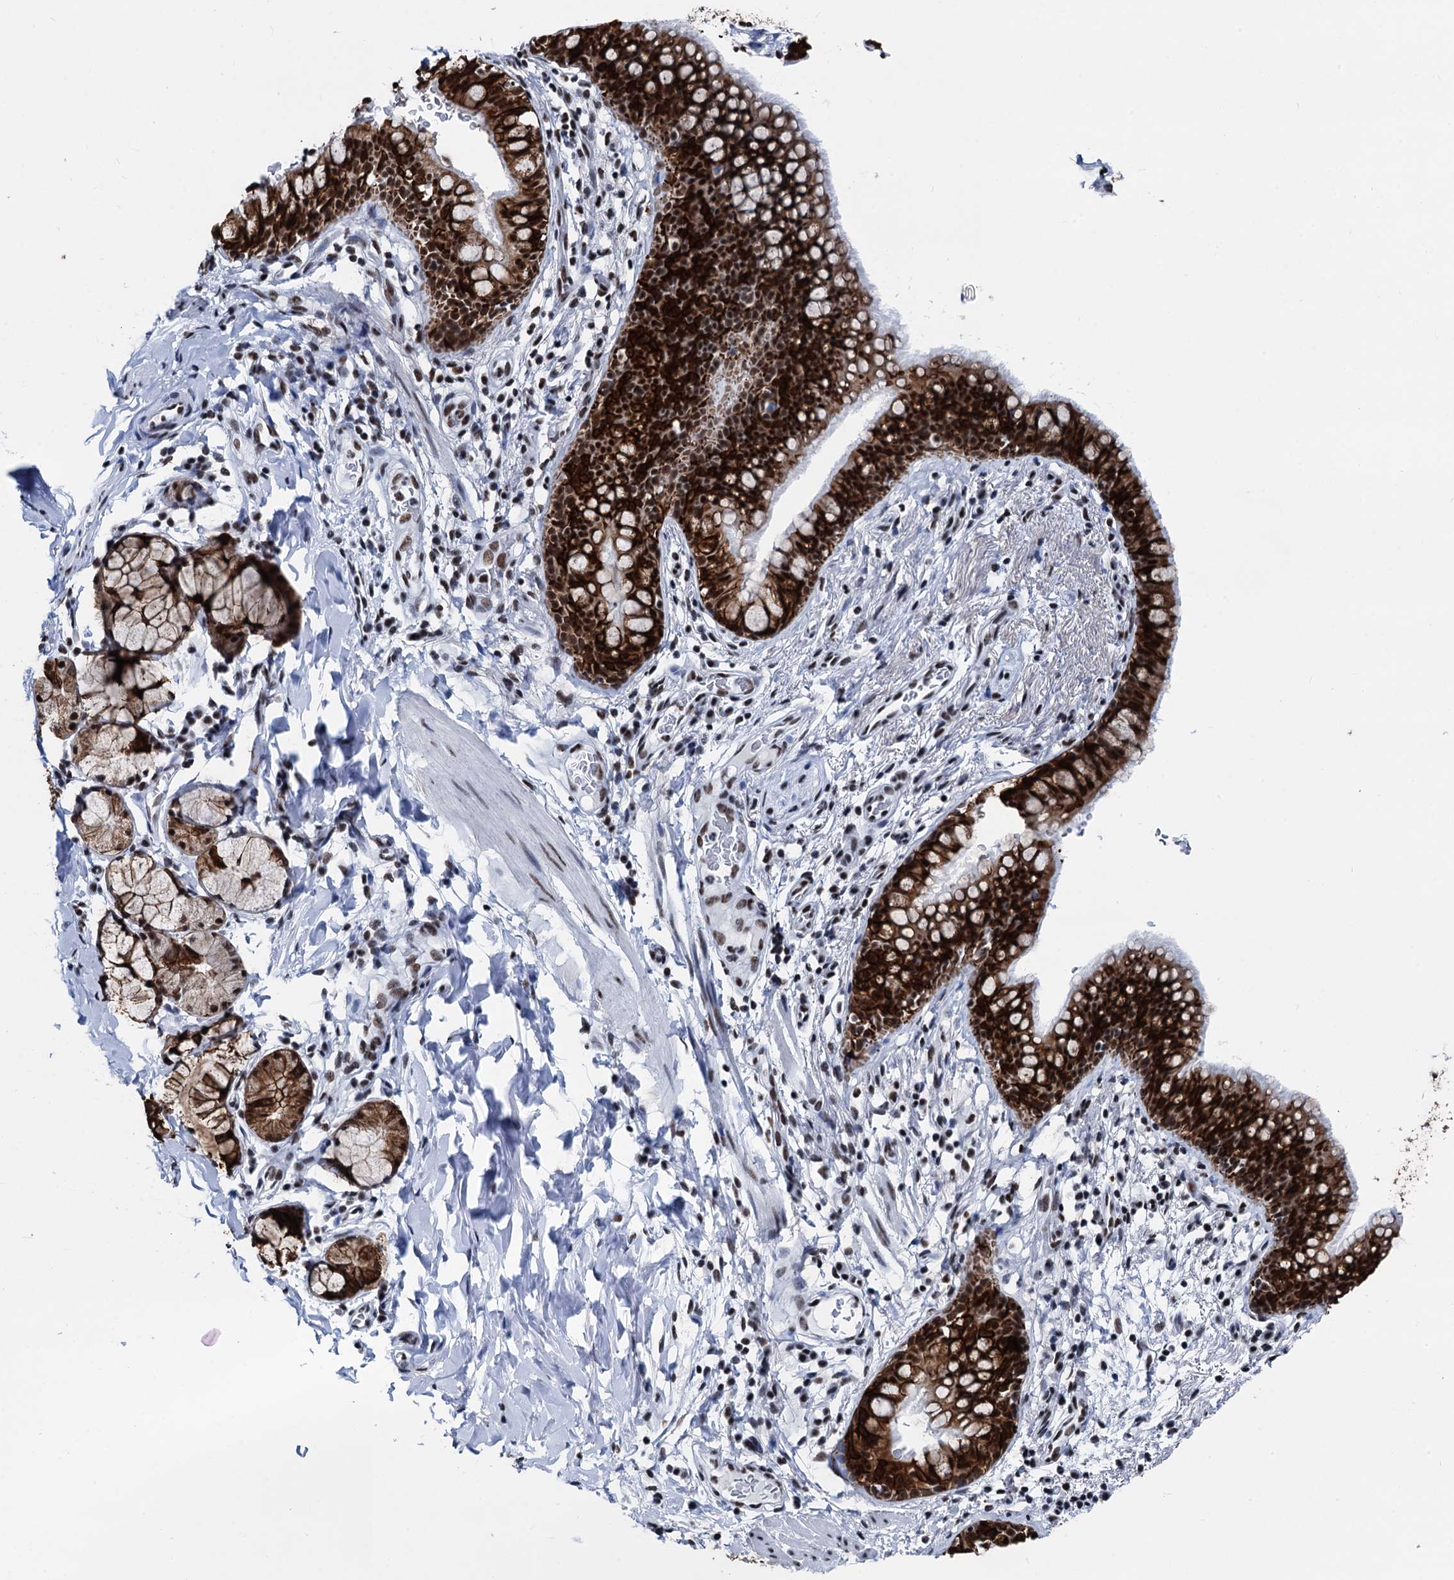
{"staining": {"intensity": "strong", "quantity": ">75%", "location": "cytoplasmic/membranous,nuclear"}, "tissue": "bronchus", "cell_type": "Respiratory epithelial cells", "image_type": "normal", "snomed": [{"axis": "morphology", "description": "Normal tissue, NOS"}, {"axis": "topography", "description": "Cartilage tissue"}, {"axis": "topography", "description": "Bronchus"}], "caption": "This image shows benign bronchus stained with immunohistochemistry to label a protein in brown. The cytoplasmic/membranous,nuclear of respiratory epithelial cells show strong positivity for the protein. Nuclei are counter-stained blue.", "gene": "DDX23", "patient": {"sex": "female", "age": 36}}